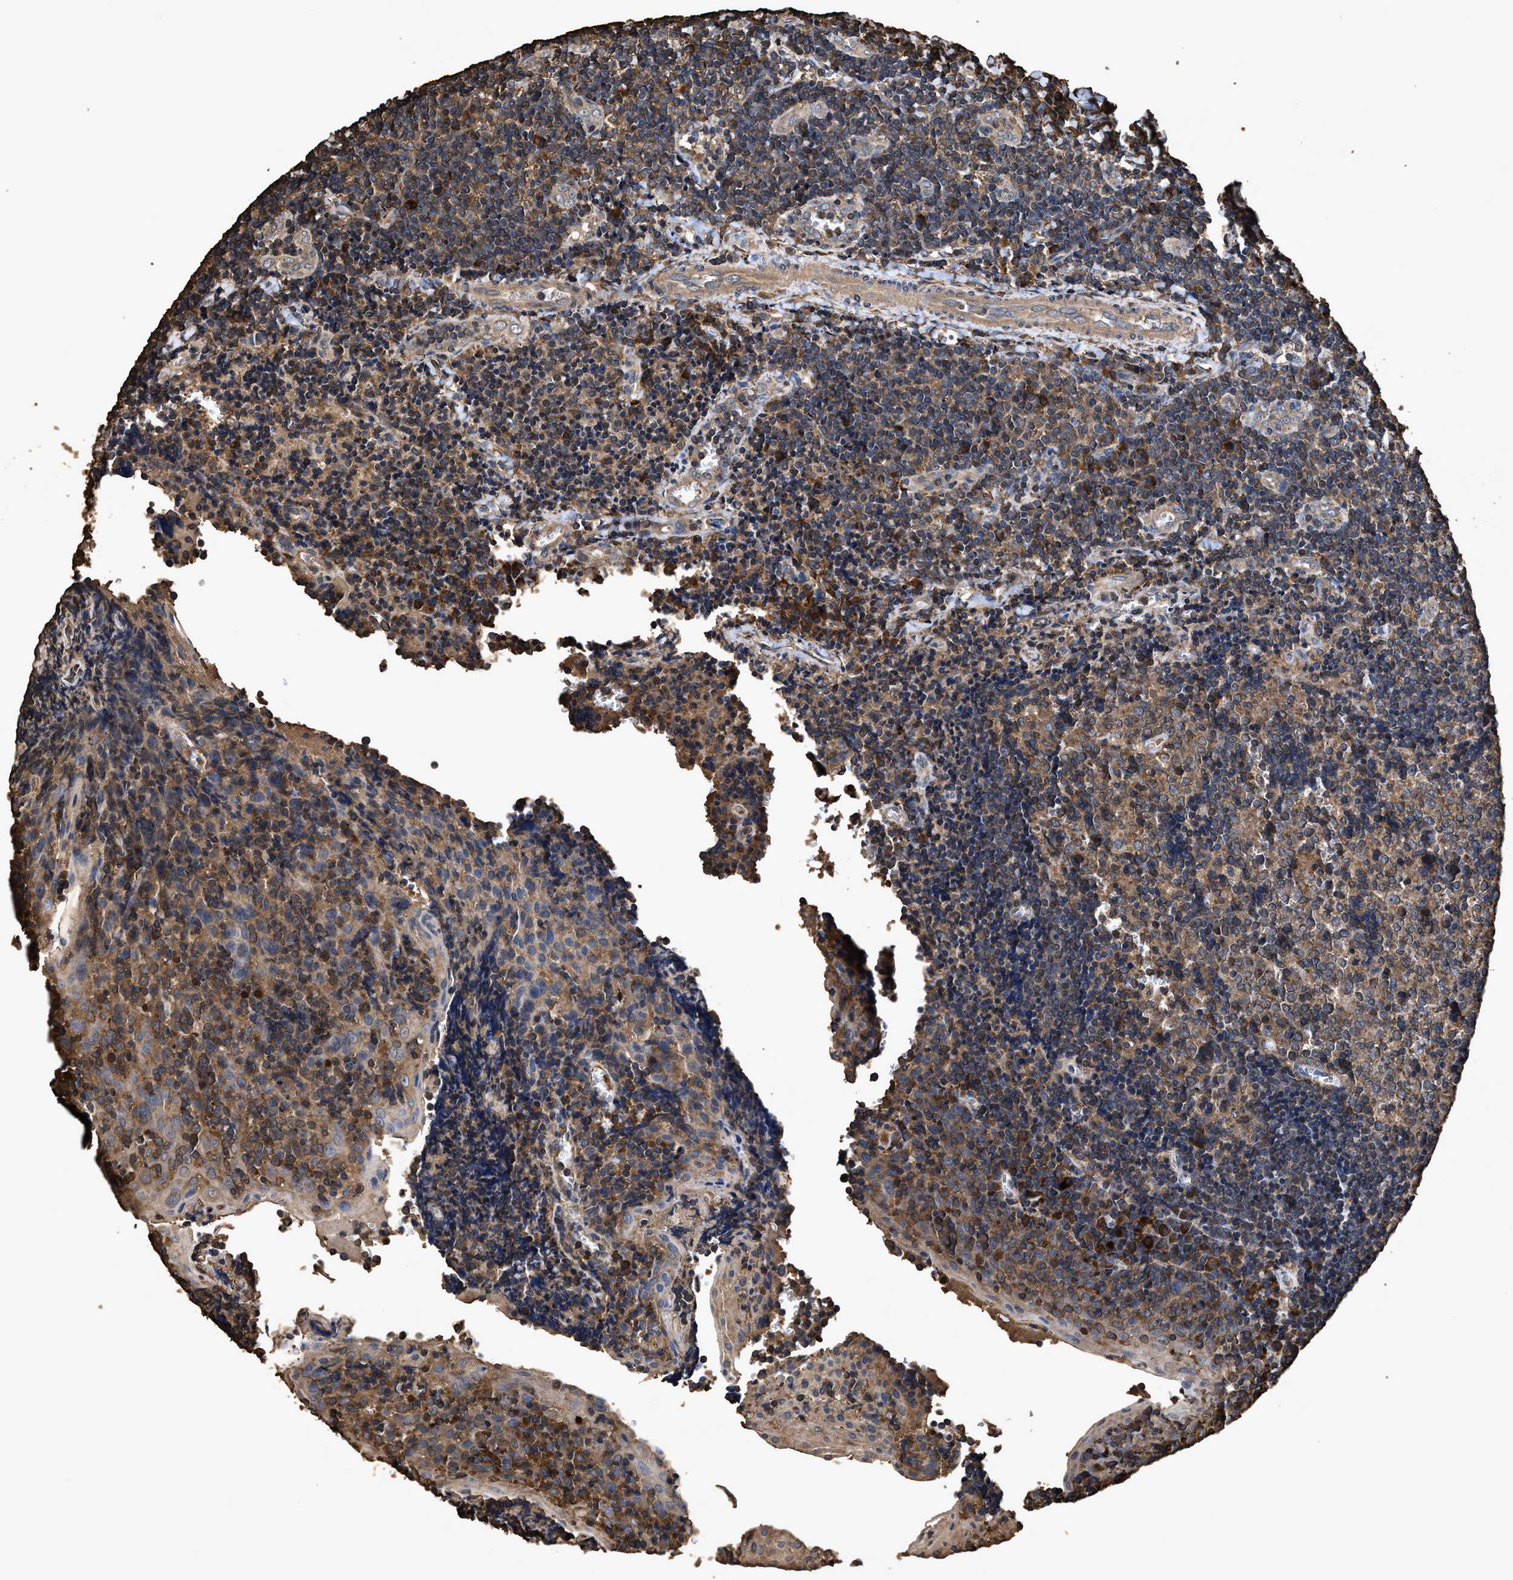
{"staining": {"intensity": "moderate", "quantity": ">75%", "location": "cytoplasmic/membranous"}, "tissue": "tonsil", "cell_type": "Germinal center cells", "image_type": "normal", "snomed": [{"axis": "morphology", "description": "Normal tissue, NOS"}, {"axis": "morphology", "description": "Inflammation, NOS"}, {"axis": "topography", "description": "Tonsil"}], "caption": "A histopathology image of human tonsil stained for a protein exhibits moderate cytoplasmic/membranous brown staining in germinal center cells.", "gene": "ZMYND19", "patient": {"sex": "female", "age": 31}}